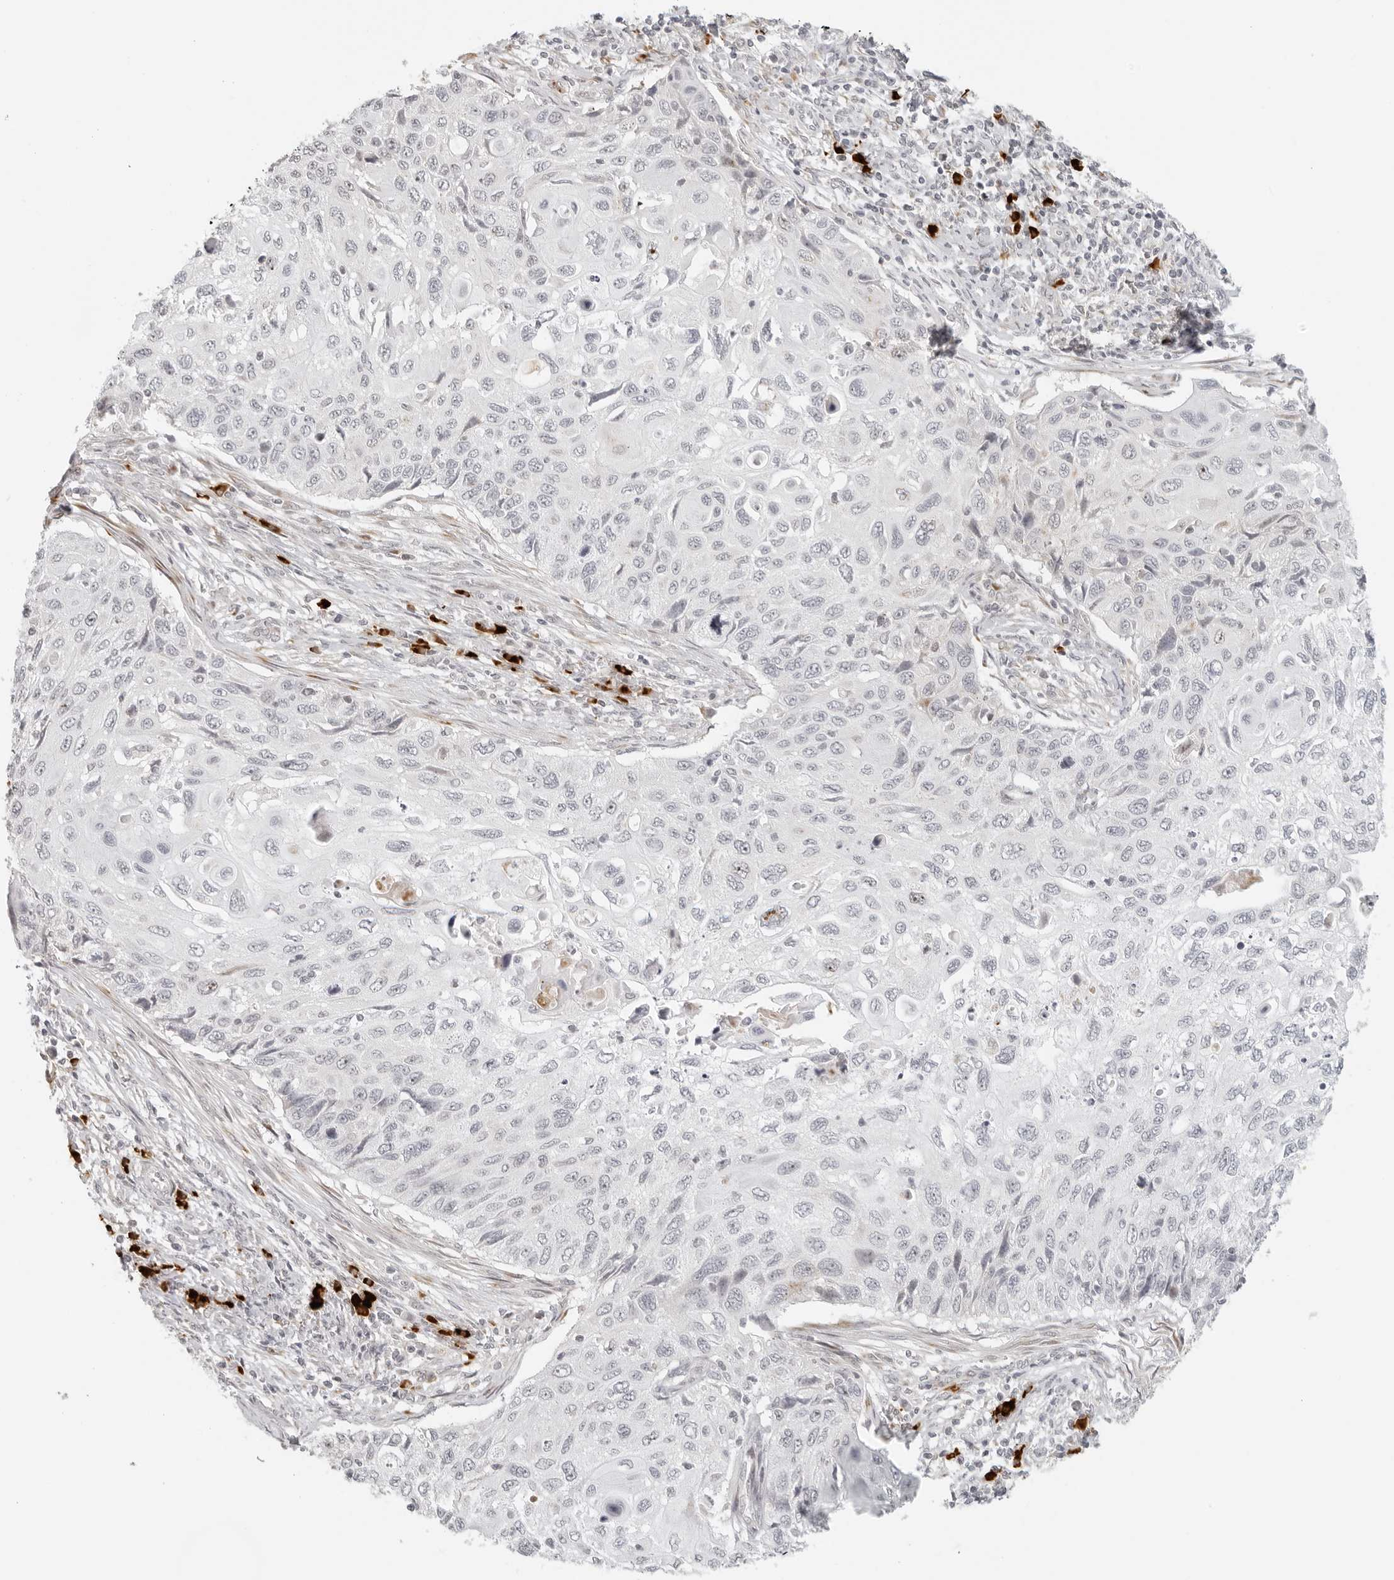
{"staining": {"intensity": "negative", "quantity": "none", "location": "none"}, "tissue": "cervical cancer", "cell_type": "Tumor cells", "image_type": "cancer", "snomed": [{"axis": "morphology", "description": "Squamous cell carcinoma, NOS"}, {"axis": "topography", "description": "Cervix"}], "caption": "This is an immunohistochemistry image of cervical cancer. There is no expression in tumor cells.", "gene": "ZNF678", "patient": {"sex": "female", "age": 70}}